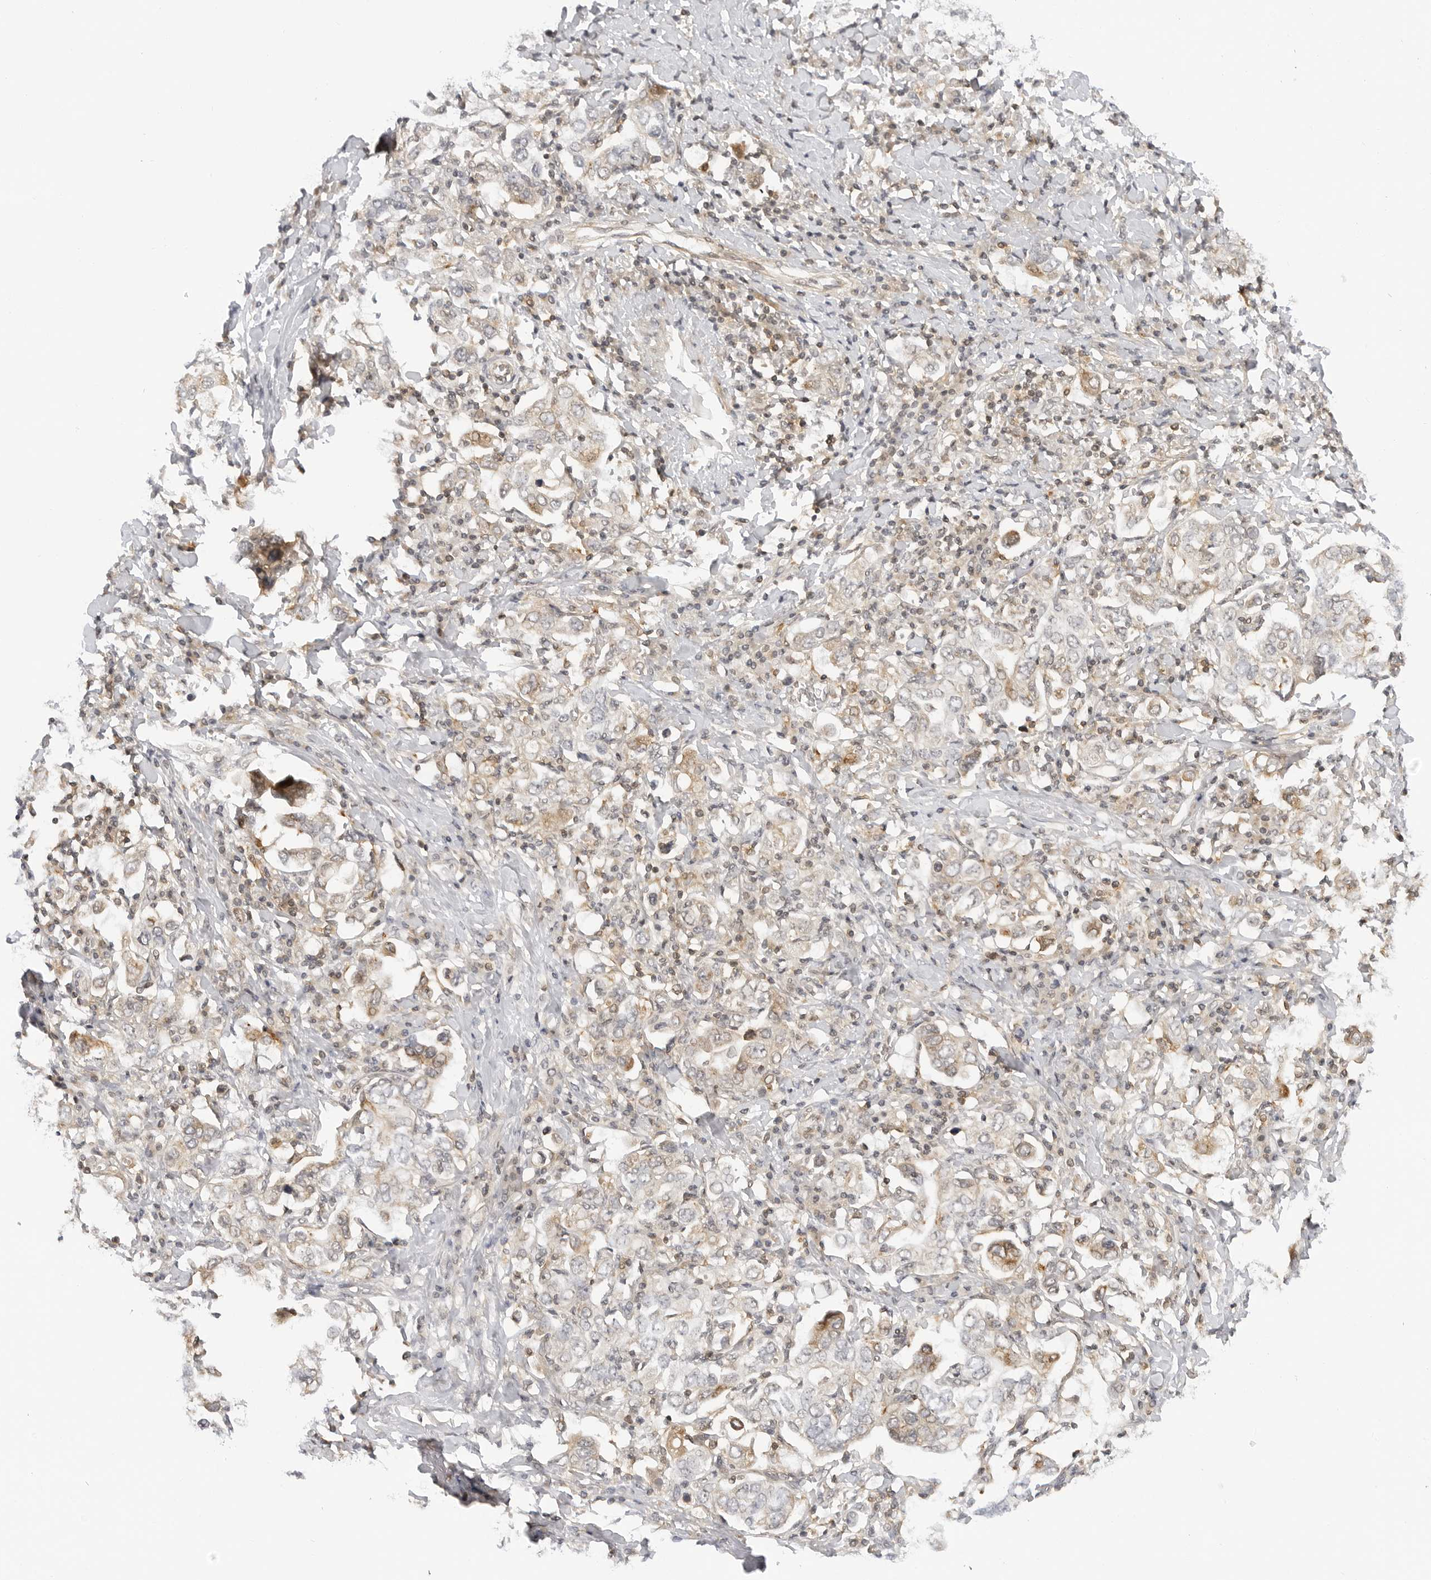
{"staining": {"intensity": "weak", "quantity": ">75%", "location": "cytoplasmic/membranous"}, "tissue": "stomach cancer", "cell_type": "Tumor cells", "image_type": "cancer", "snomed": [{"axis": "morphology", "description": "Adenocarcinoma, NOS"}, {"axis": "topography", "description": "Stomach, upper"}], "caption": "An immunohistochemistry photomicrograph of tumor tissue is shown. Protein staining in brown highlights weak cytoplasmic/membranous positivity in adenocarcinoma (stomach) within tumor cells.", "gene": "MAP2K5", "patient": {"sex": "male", "age": 62}}